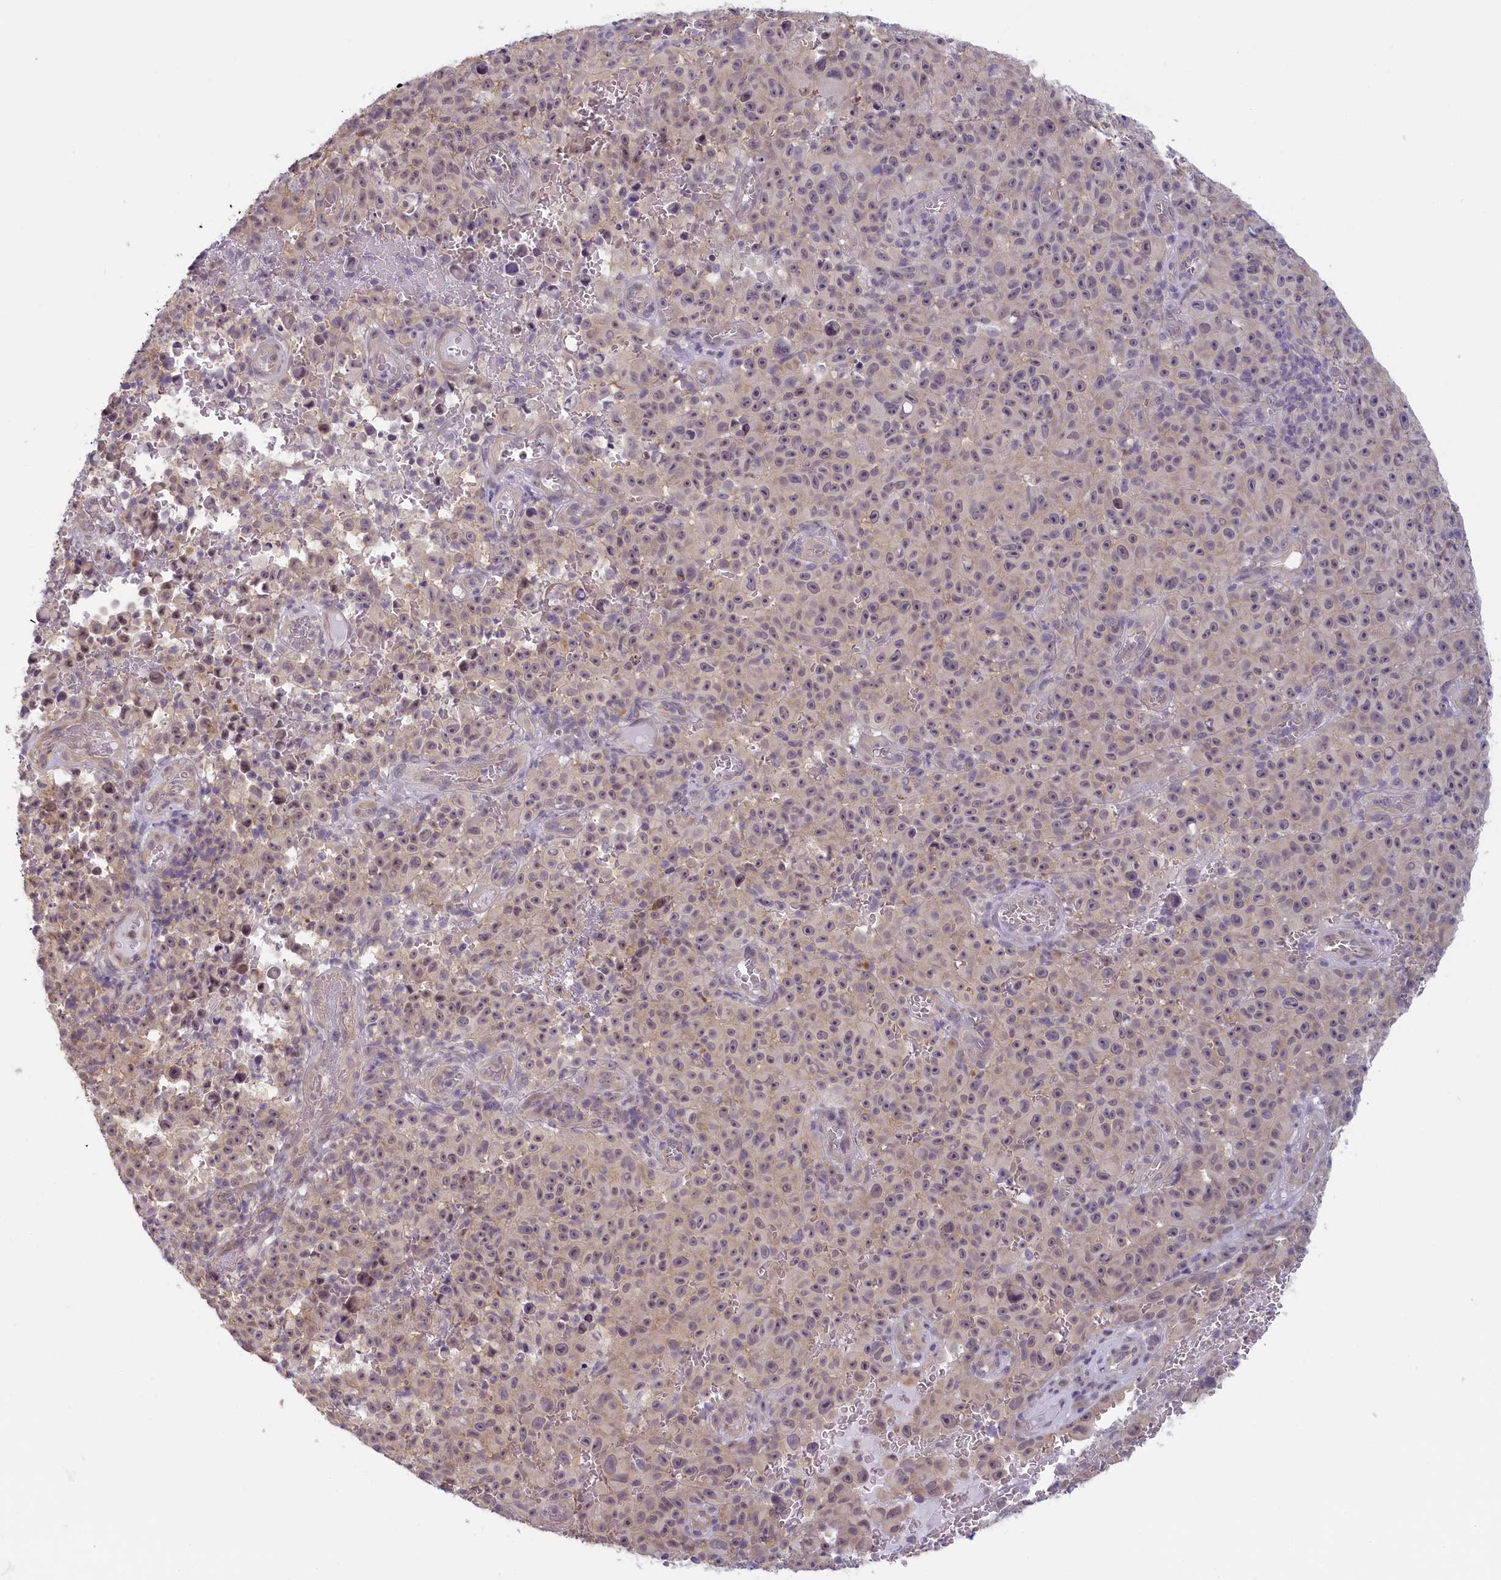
{"staining": {"intensity": "weak", "quantity": "25%-75%", "location": "nuclear"}, "tissue": "melanoma", "cell_type": "Tumor cells", "image_type": "cancer", "snomed": [{"axis": "morphology", "description": "Malignant melanoma, NOS"}, {"axis": "topography", "description": "Skin"}], "caption": "Immunohistochemical staining of malignant melanoma demonstrates weak nuclear protein positivity in about 25%-75% of tumor cells.", "gene": "C19orf44", "patient": {"sex": "female", "age": 82}}